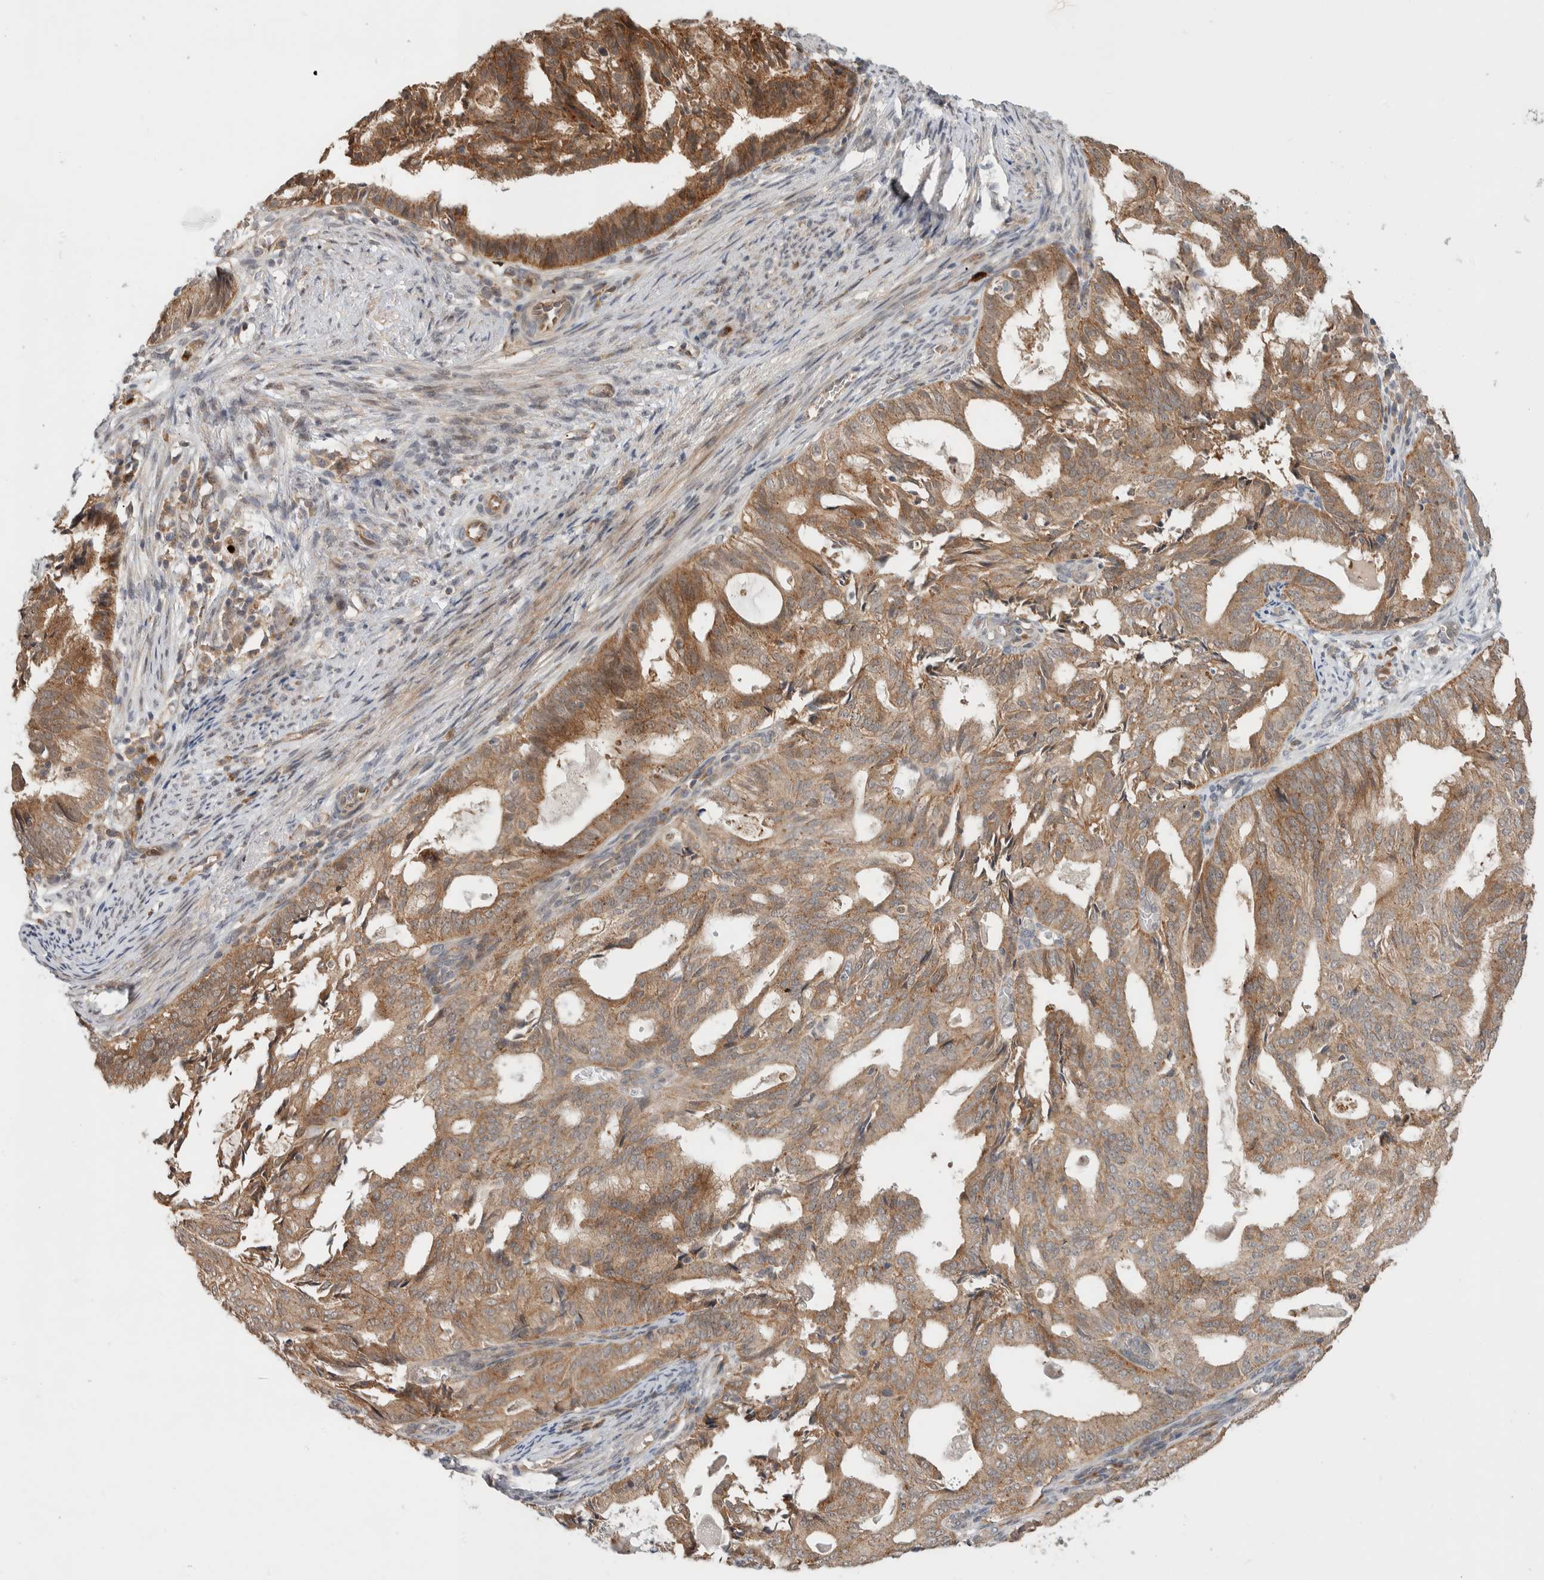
{"staining": {"intensity": "moderate", "quantity": ">75%", "location": "cytoplasmic/membranous"}, "tissue": "endometrial cancer", "cell_type": "Tumor cells", "image_type": "cancer", "snomed": [{"axis": "morphology", "description": "Adenocarcinoma, NOS"}, {"axis": "topography", "description": "Endometrium"}], "caption": "A brown stain highlights moderate cytoplasmic/membranous expression of a protein in endometrial cancer tumor cells.", "gene": "DEPTOR", "patient": {"sex": "female", "age": 58}}